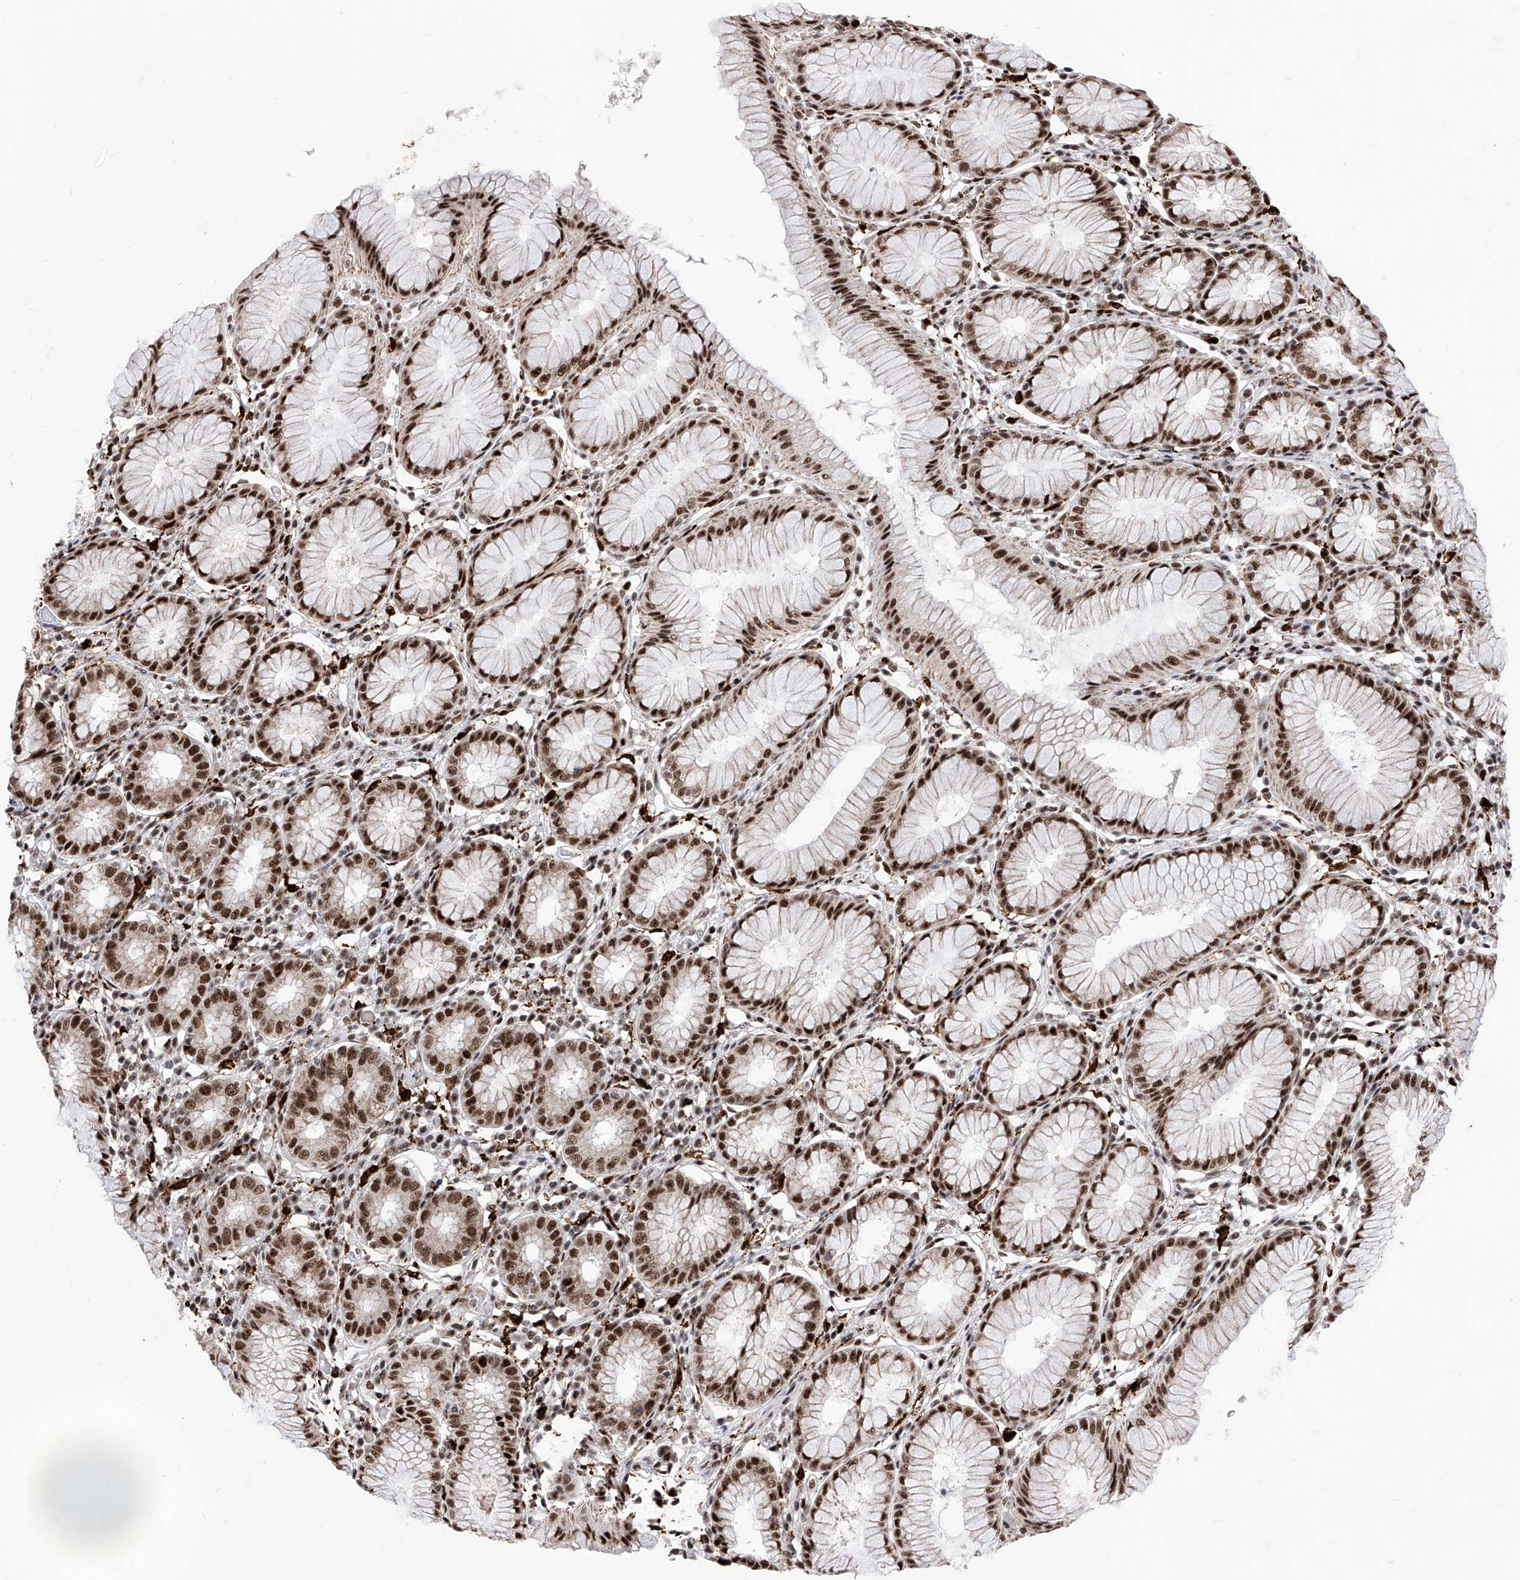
{"staining": {"intensity": "strong", "quantity": ">75%", "location": "nuclear"}, "tissue": "stomach", "cell_type": "Glandular cells", "image_type": "normal", "snomed": [{"axis": "morphology", "description": "Normal tissue, NOS"}, {"axis": "topography", "description": "Stomach, lower"}], "caption": "Immunohistochemical staining of unremarkable human stomach displays >75% levels of strong nuclear protein positivity in about >75% of glandular cells.", "gene": "PHF5A", "patient": {"sex": "female", "age": 56}}